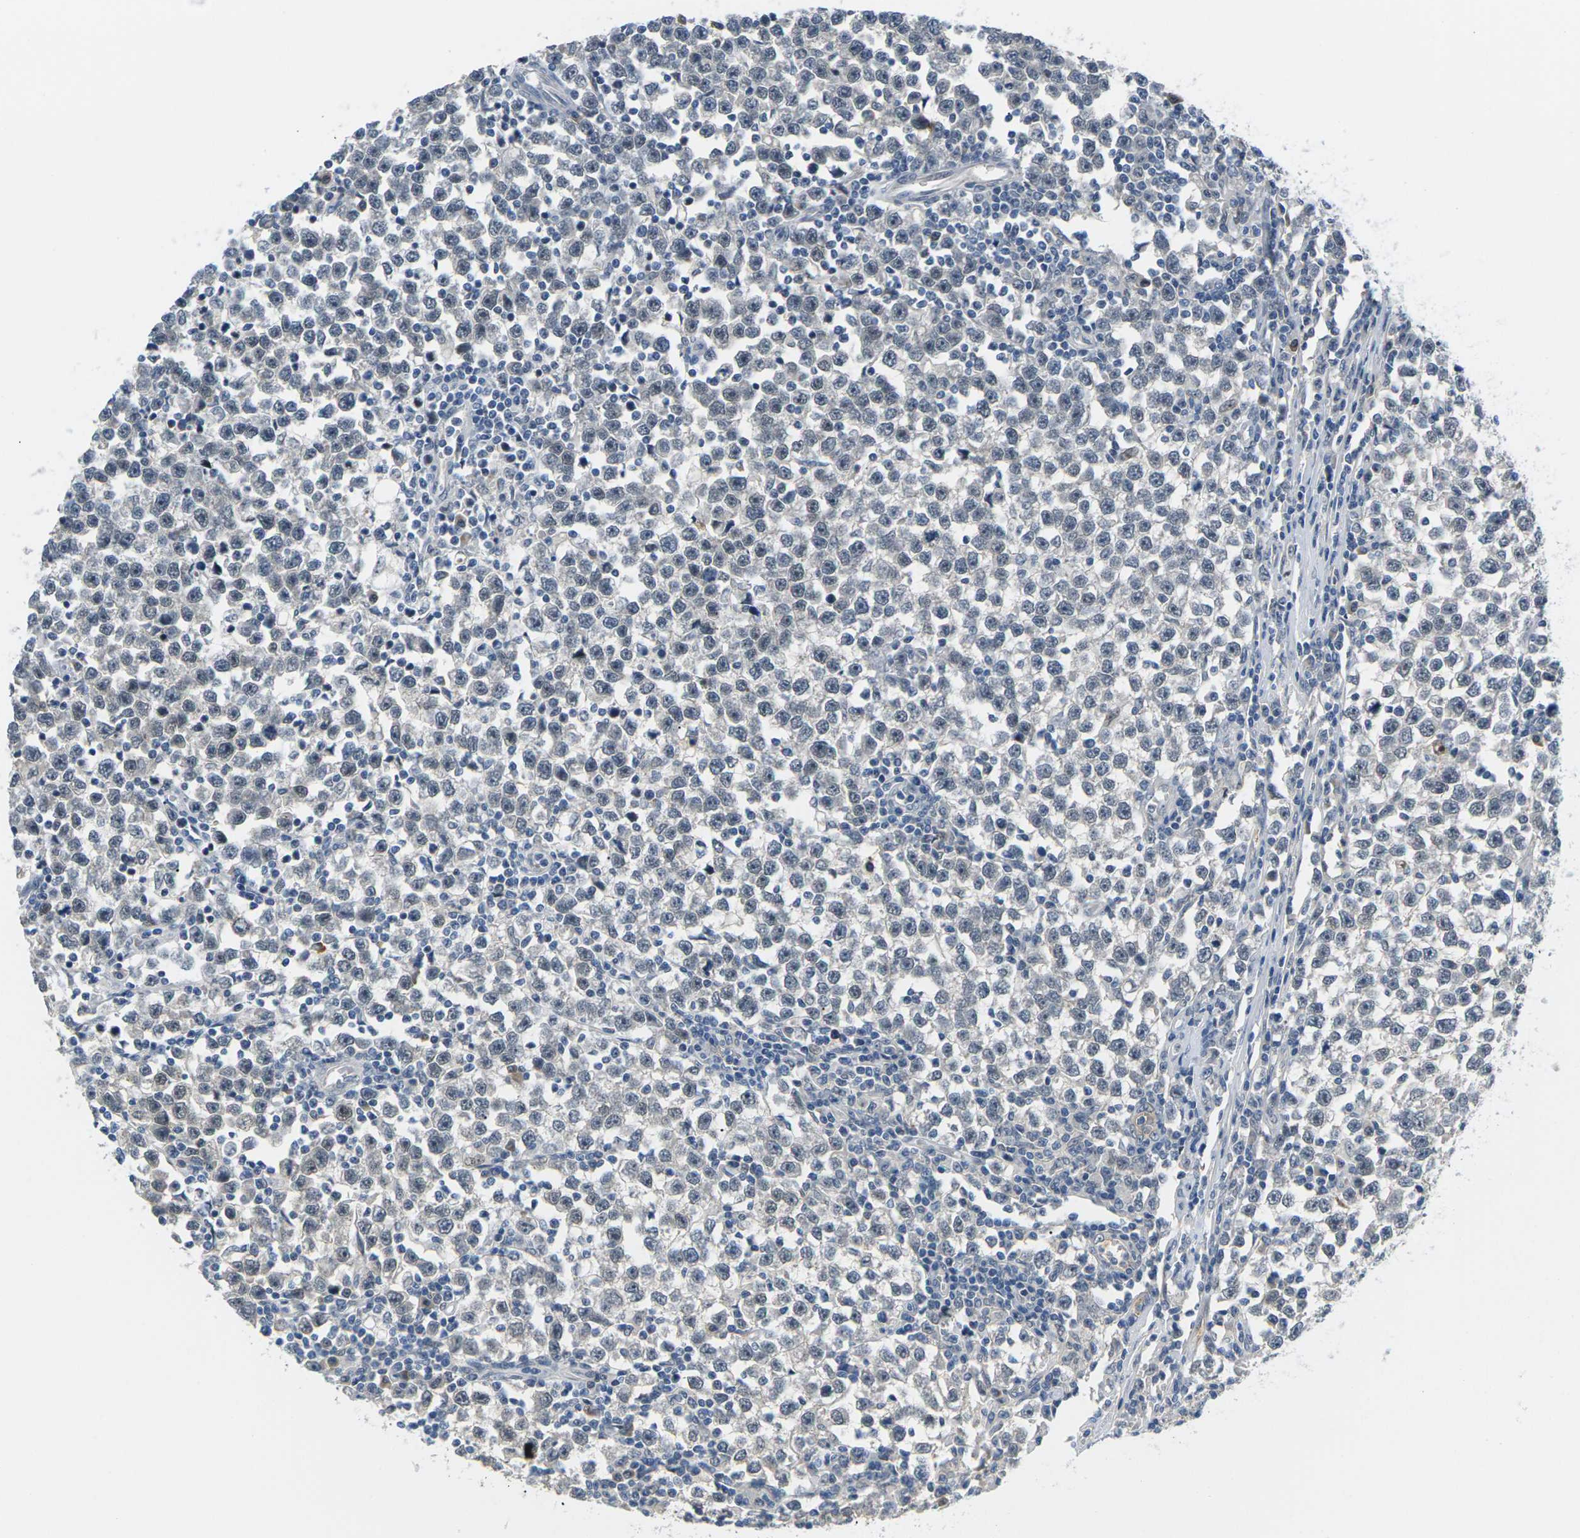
{"staining": {"intensity": "moderate", "quantity": "25%-75%", "location": "nuclear"}, "tissue": "testis cancer", "cell_type": "Tumor cells", "image_type": "cancer", "snomed": [{"axis": "morphology", "description": "Seminoma, NOS"}, {"axis": "topography", "description": "Testis"}], "caption": "The histopathology image demonstrates immunohistochemical staining of testis seminoma. There is moderate nuclear staining is present in approximately 25%-75% of tumor cells. Nuclei are stained in blue.", "gene": "PKP2", "patient": {"sex": "male", "age": 43}}